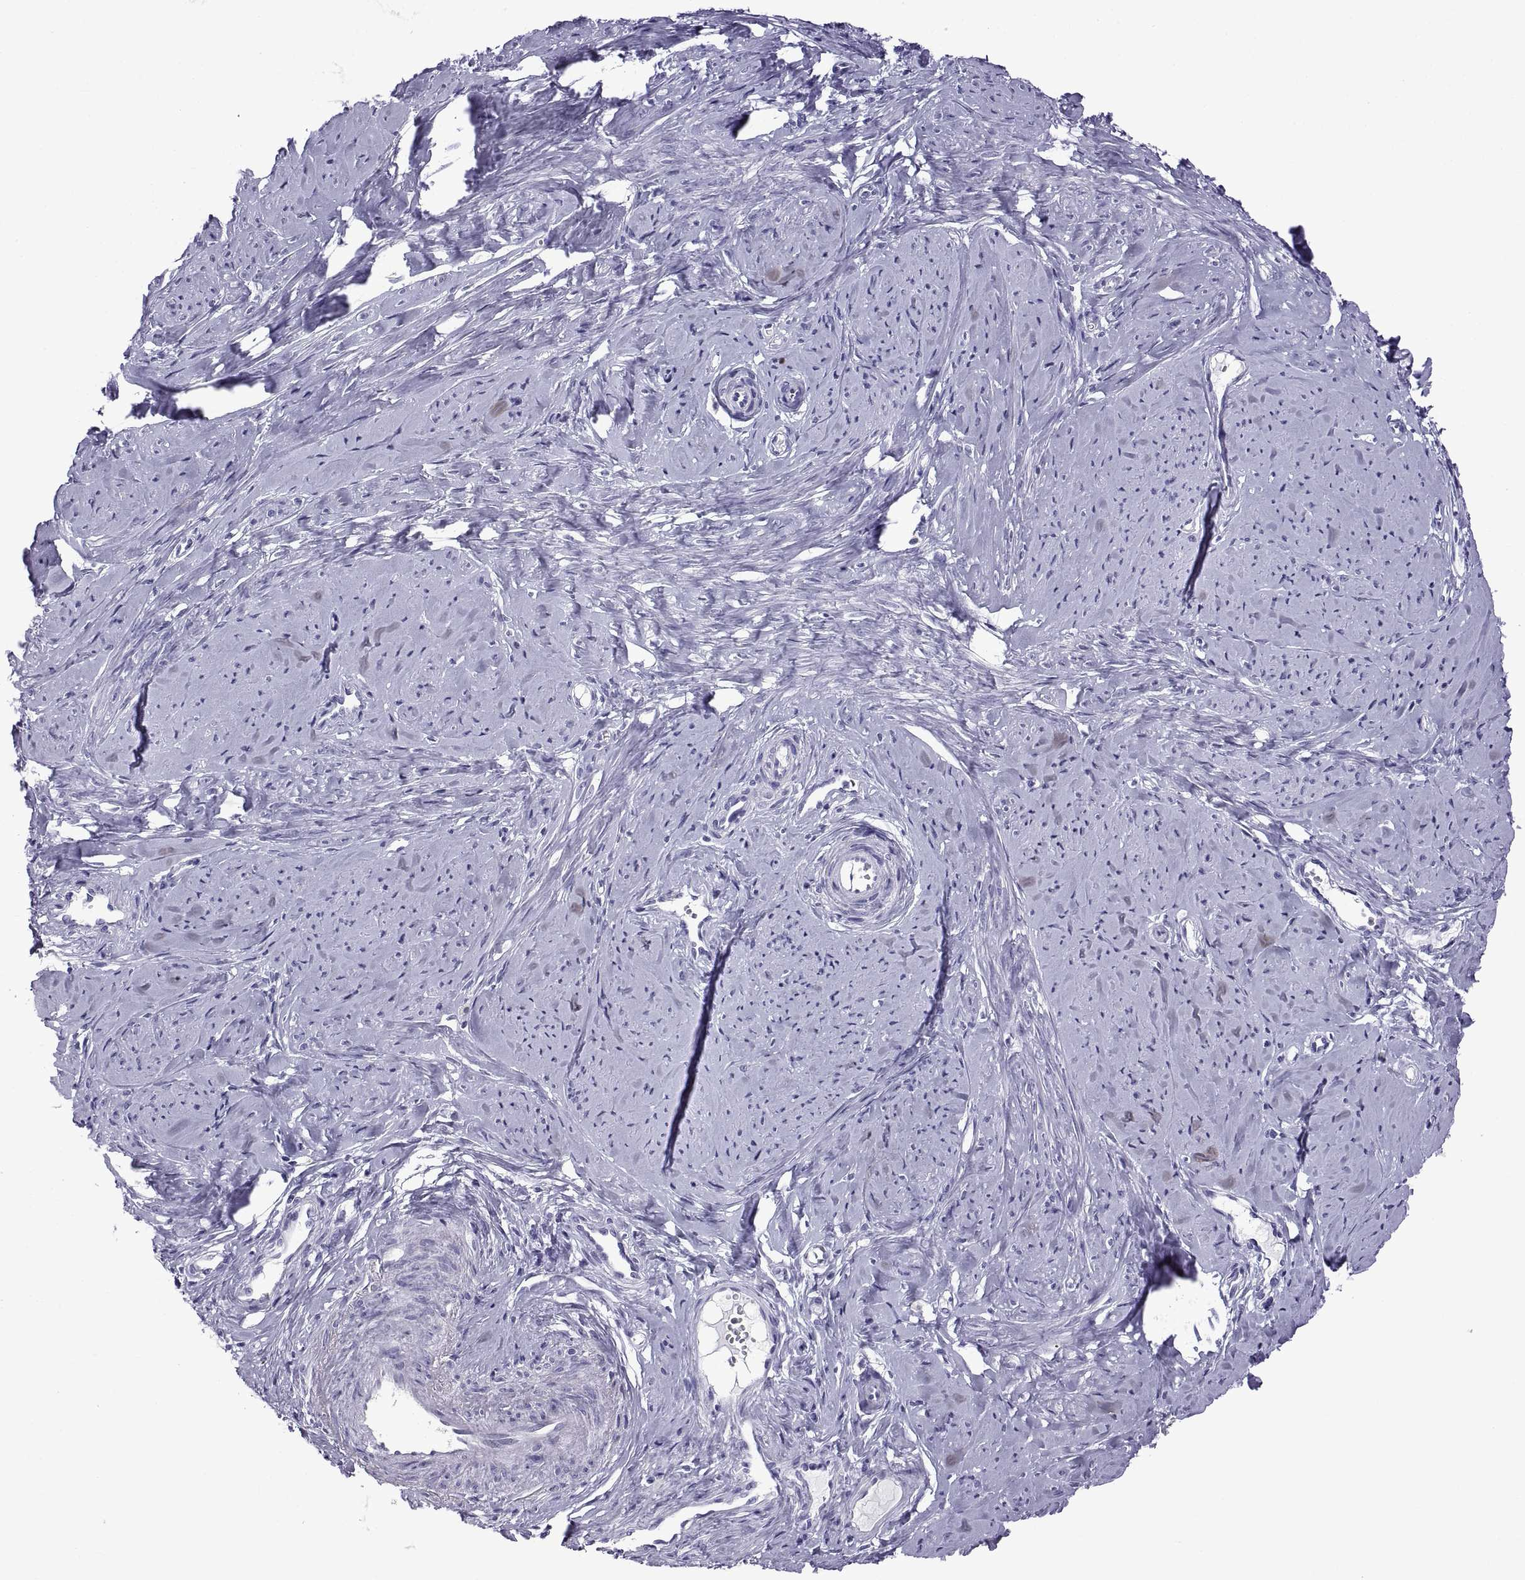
{"staining": {"intensity": "negative", "quantity": "none", "location": "none"}, "tissue": "smooth muscle", "cell_type": "Smooth muscle cells", "image_type": "normal", "snomed": [{"axis": "morphology", "description": "Normal tissue, NOS"}, {"axis": "topography", "description": "Smooth muscle"}], "caption": "Immunohistochemistry photomicrograph of unremarkable human smooth muscle stained for a protein (brown), which reveals no staining in smooth muscle cells. Brightfield microscopy of IHC stained with DAB (brown) and hematoxylin (blue), captured at high magnification.", "gene": "C3orf22", "patient": {"sex": "female", "age": 48}}